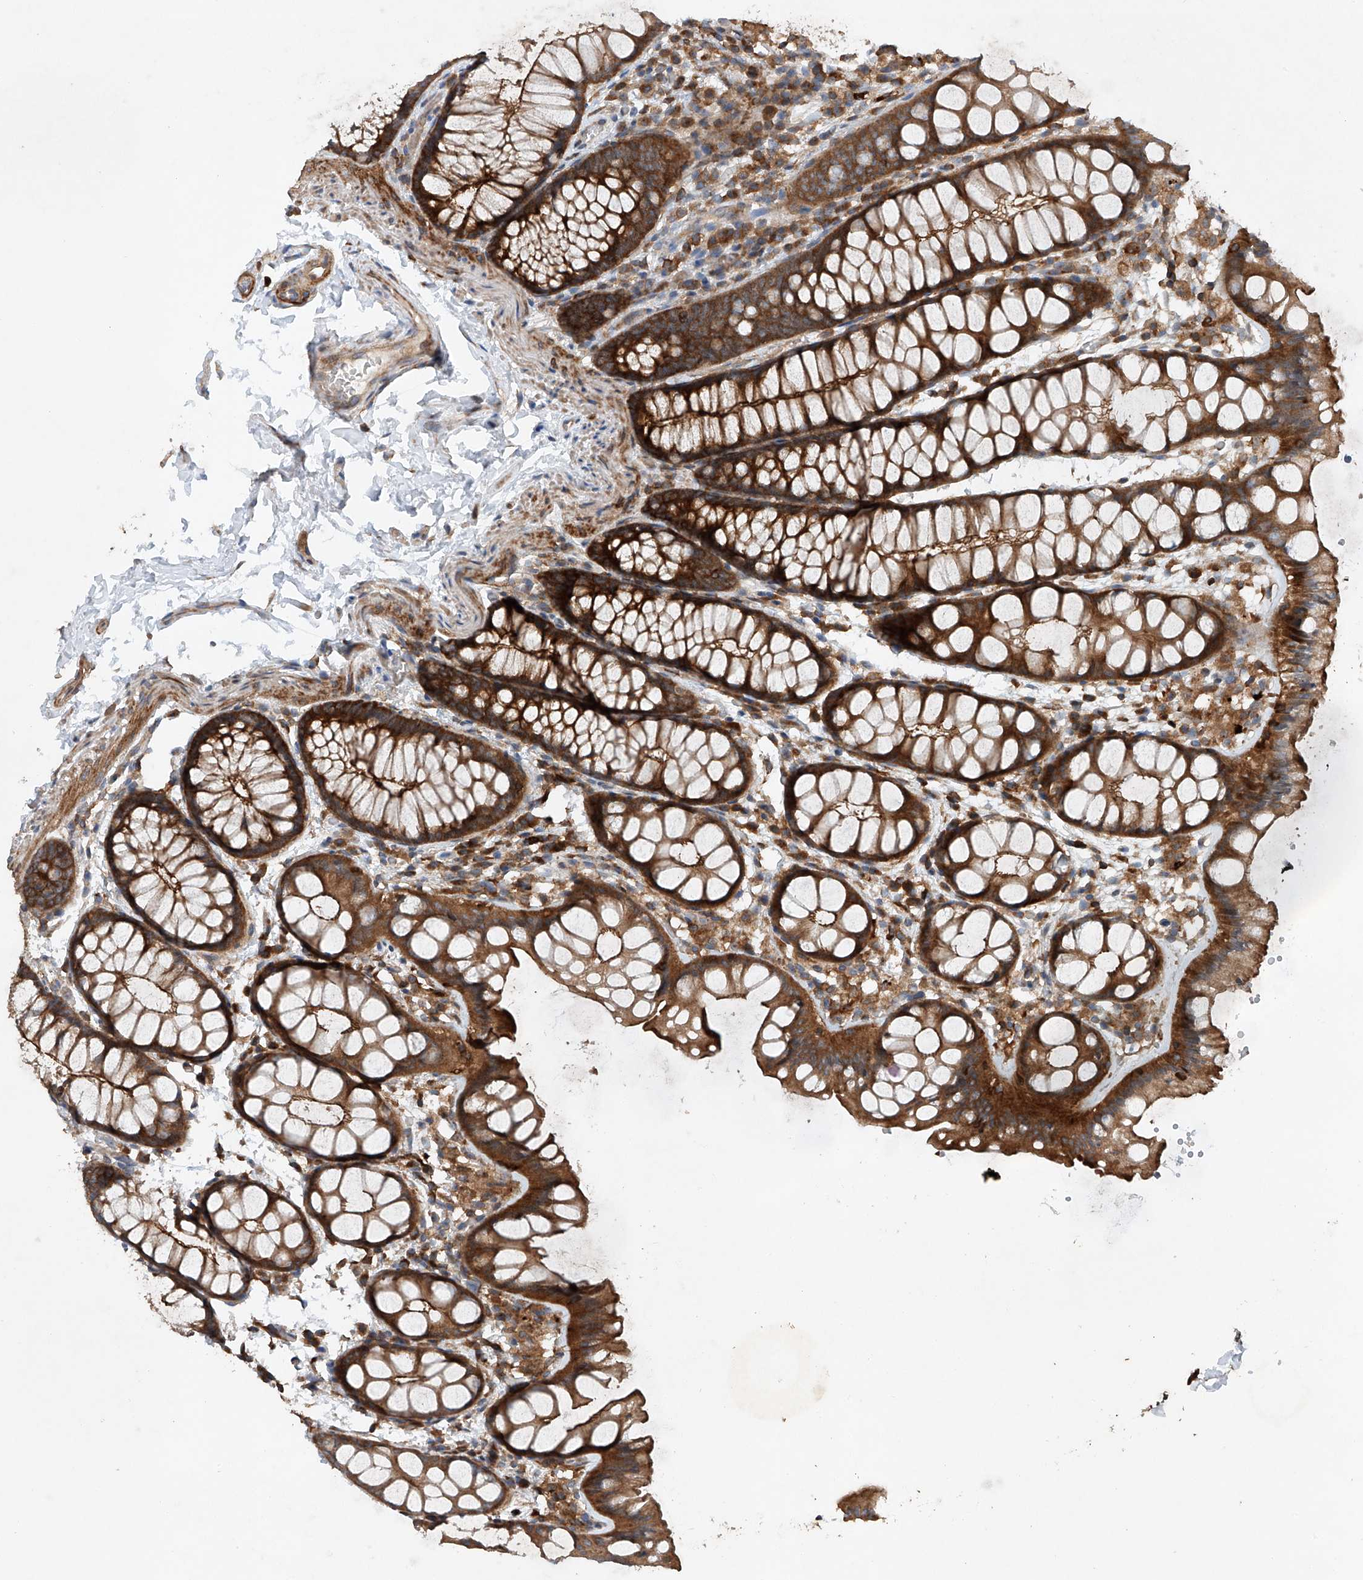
{"staining": {"intensity": "moderate", "quantity": ">75%", "location": "cytoplasmic/membranous"}, "tissue": "colon", "cell_type": "Endothelial cells", "image_type": "normal", "snomed": [{"axis": "morphology", "description": "Normal tissue, NOS"}, {"axis": "topography", "description": "Colon"}], "caption": "A high-resolution photomicrograph shows immunohistochemistry (IHC) staining of benign colon, which displays moderate cytoplasmic/membranous staining in about >75% of endothelial cells. The protein of interest is stained brown, and the nuclei are stained in blue (DAB (3,3'-diaminobenzidine) IHC with brightfield microscopy, high magnification).", "gene": "CEP85L", "patient": {"sex": "male", "age": 47}}